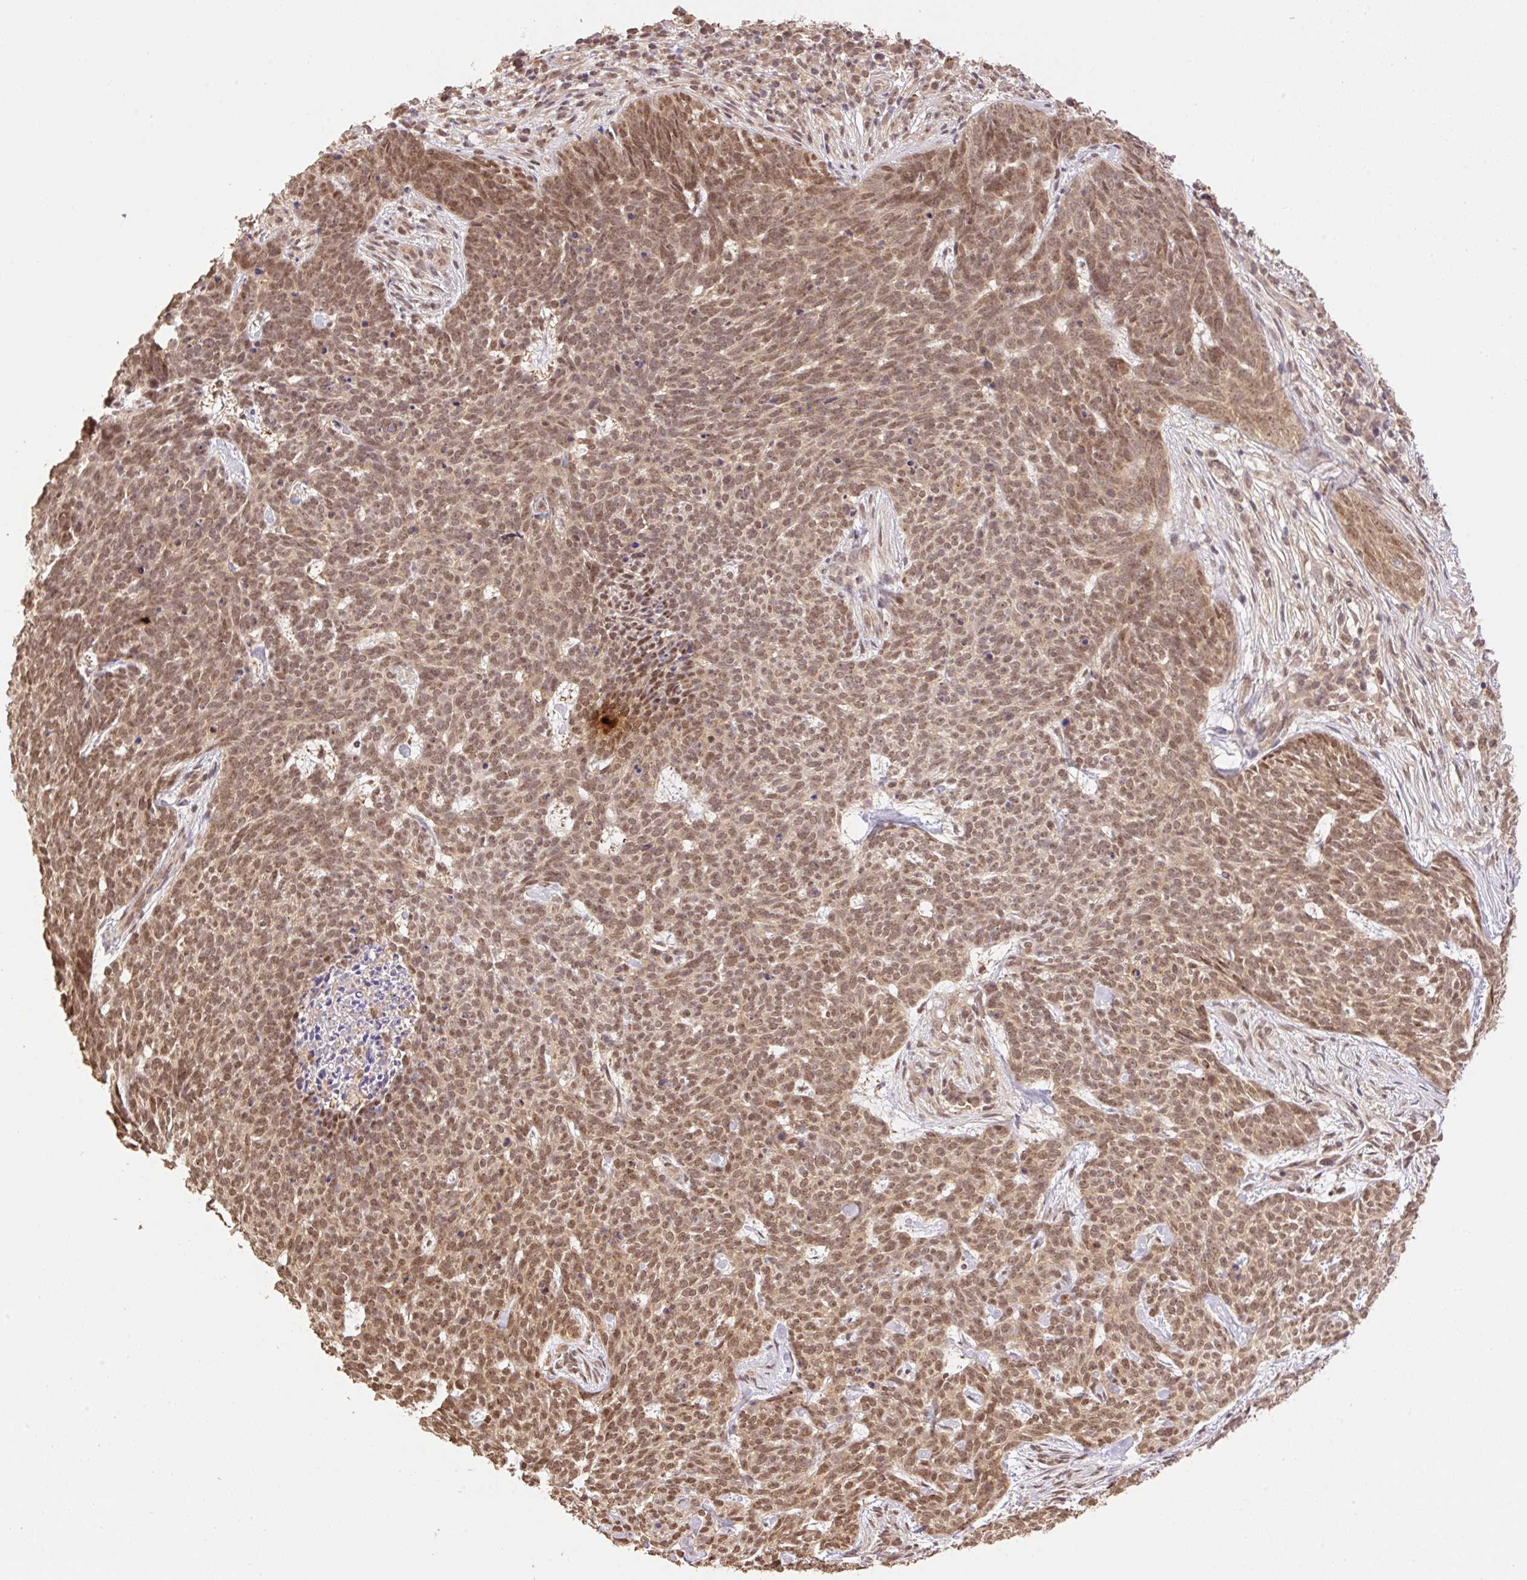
{"staining": {"intensity": "moderate", "quantity": ">75%", "location": "nuclear"}, "tissue": "skin cancer", "cell_type": "Tumor cells", "image_type": "cancer", "snomed": [{"axis": "morphology", "description": "Basal cell carcinoma"}, {"axis": "topography", "description": "Skin"}], "caption": "This micrograph displays immunohistochemistry (IHC) staining of human skin basal cell carcinoma, with medium moderate nuclear staining in approximately >75% of tumor cells.", "gene": "VPS25", "patient": {"sex": "female", "age": 93}}